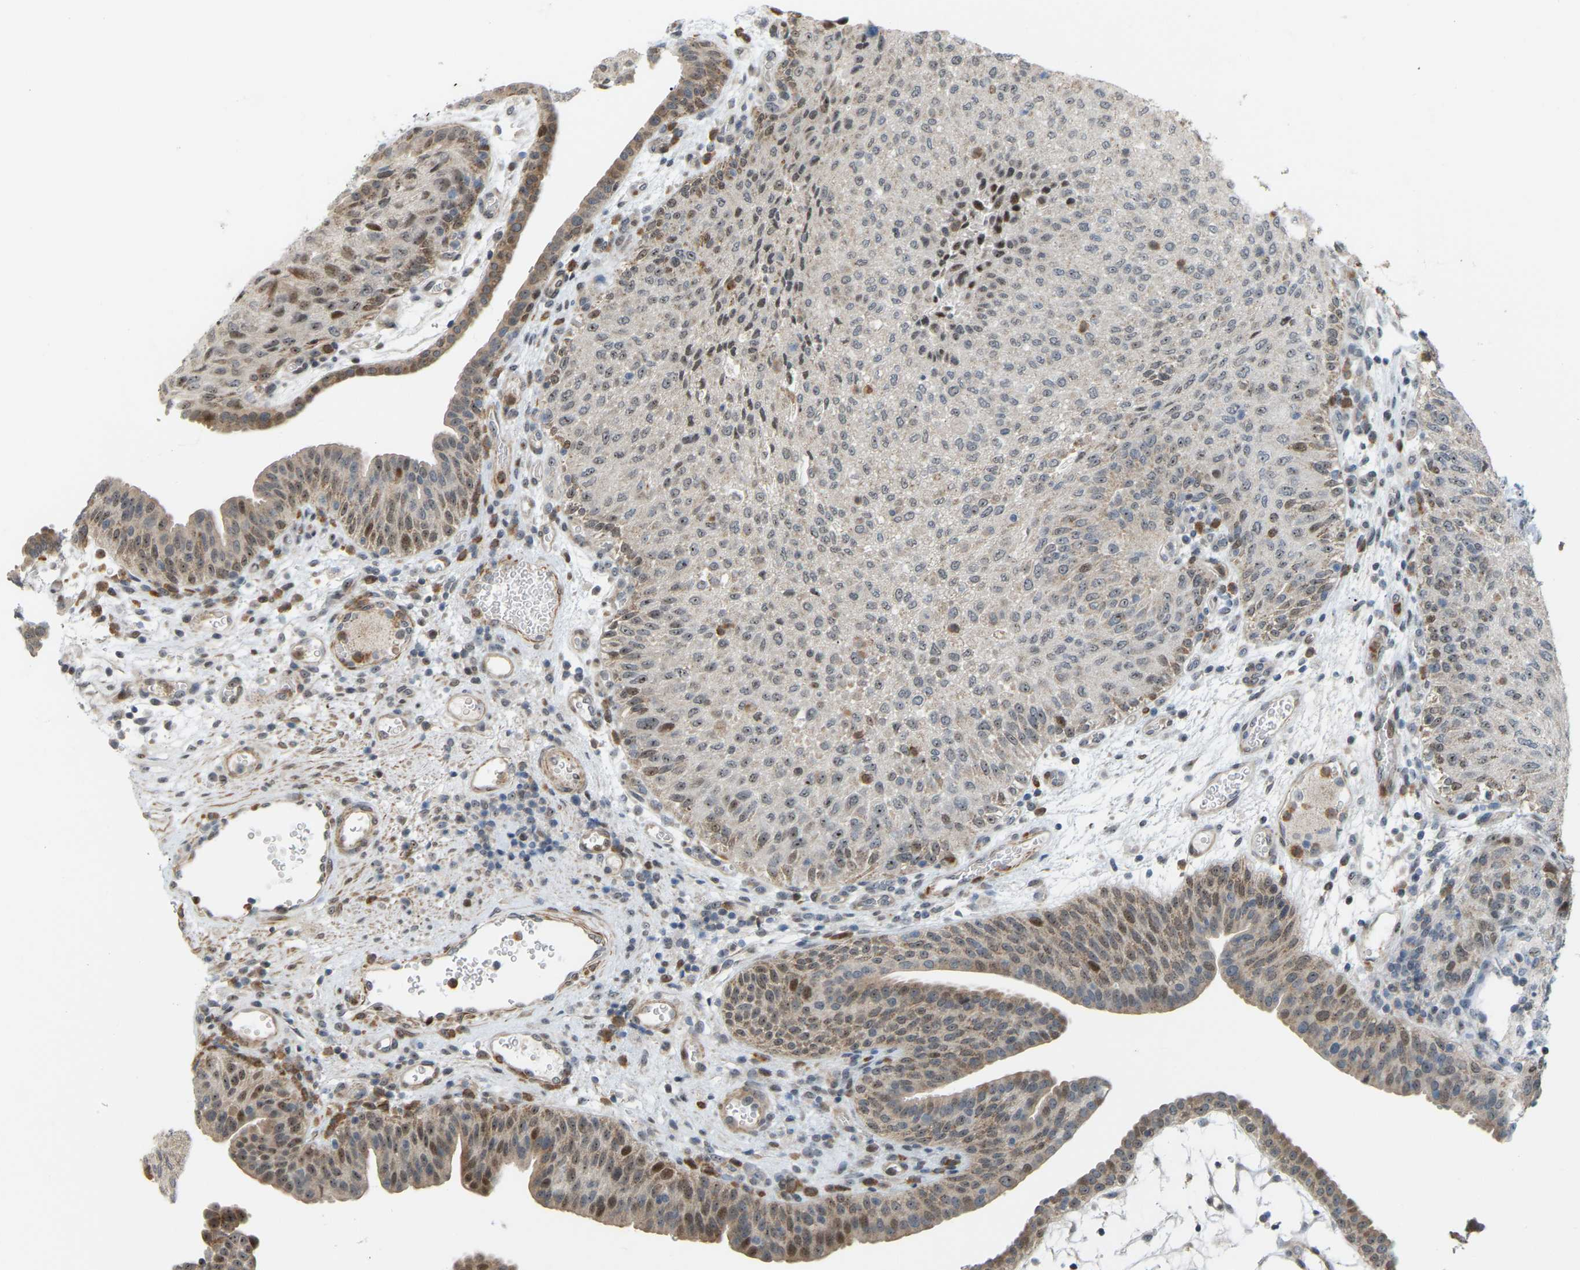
{"staining": {"intensity": "moderate", "quantity": "25%-75%", "location": "cytoplasmic/membranous,nuclear"}, "tissue": "urothelial cancer", "cell_type": "Tumor cells", "image_type": "cancer", "snomed": [{"axis": "morphology", "description": "Urothelial carcinoma, Low grade"}, {"axis": "morphology", "description": "Urothelial carcinoma, High grade"}, {"axis": "topography", "description": "Urinary bladder"}], "caption": "Approximately 25%-75% of tumor cells in human urothelial cancer show moderate cytoplasmic/membranous and nuclear protein expression as visualized by brown immunohistochemical staining.", "gene": "CROT", "patient": {"sex": "male", "age": 35}}